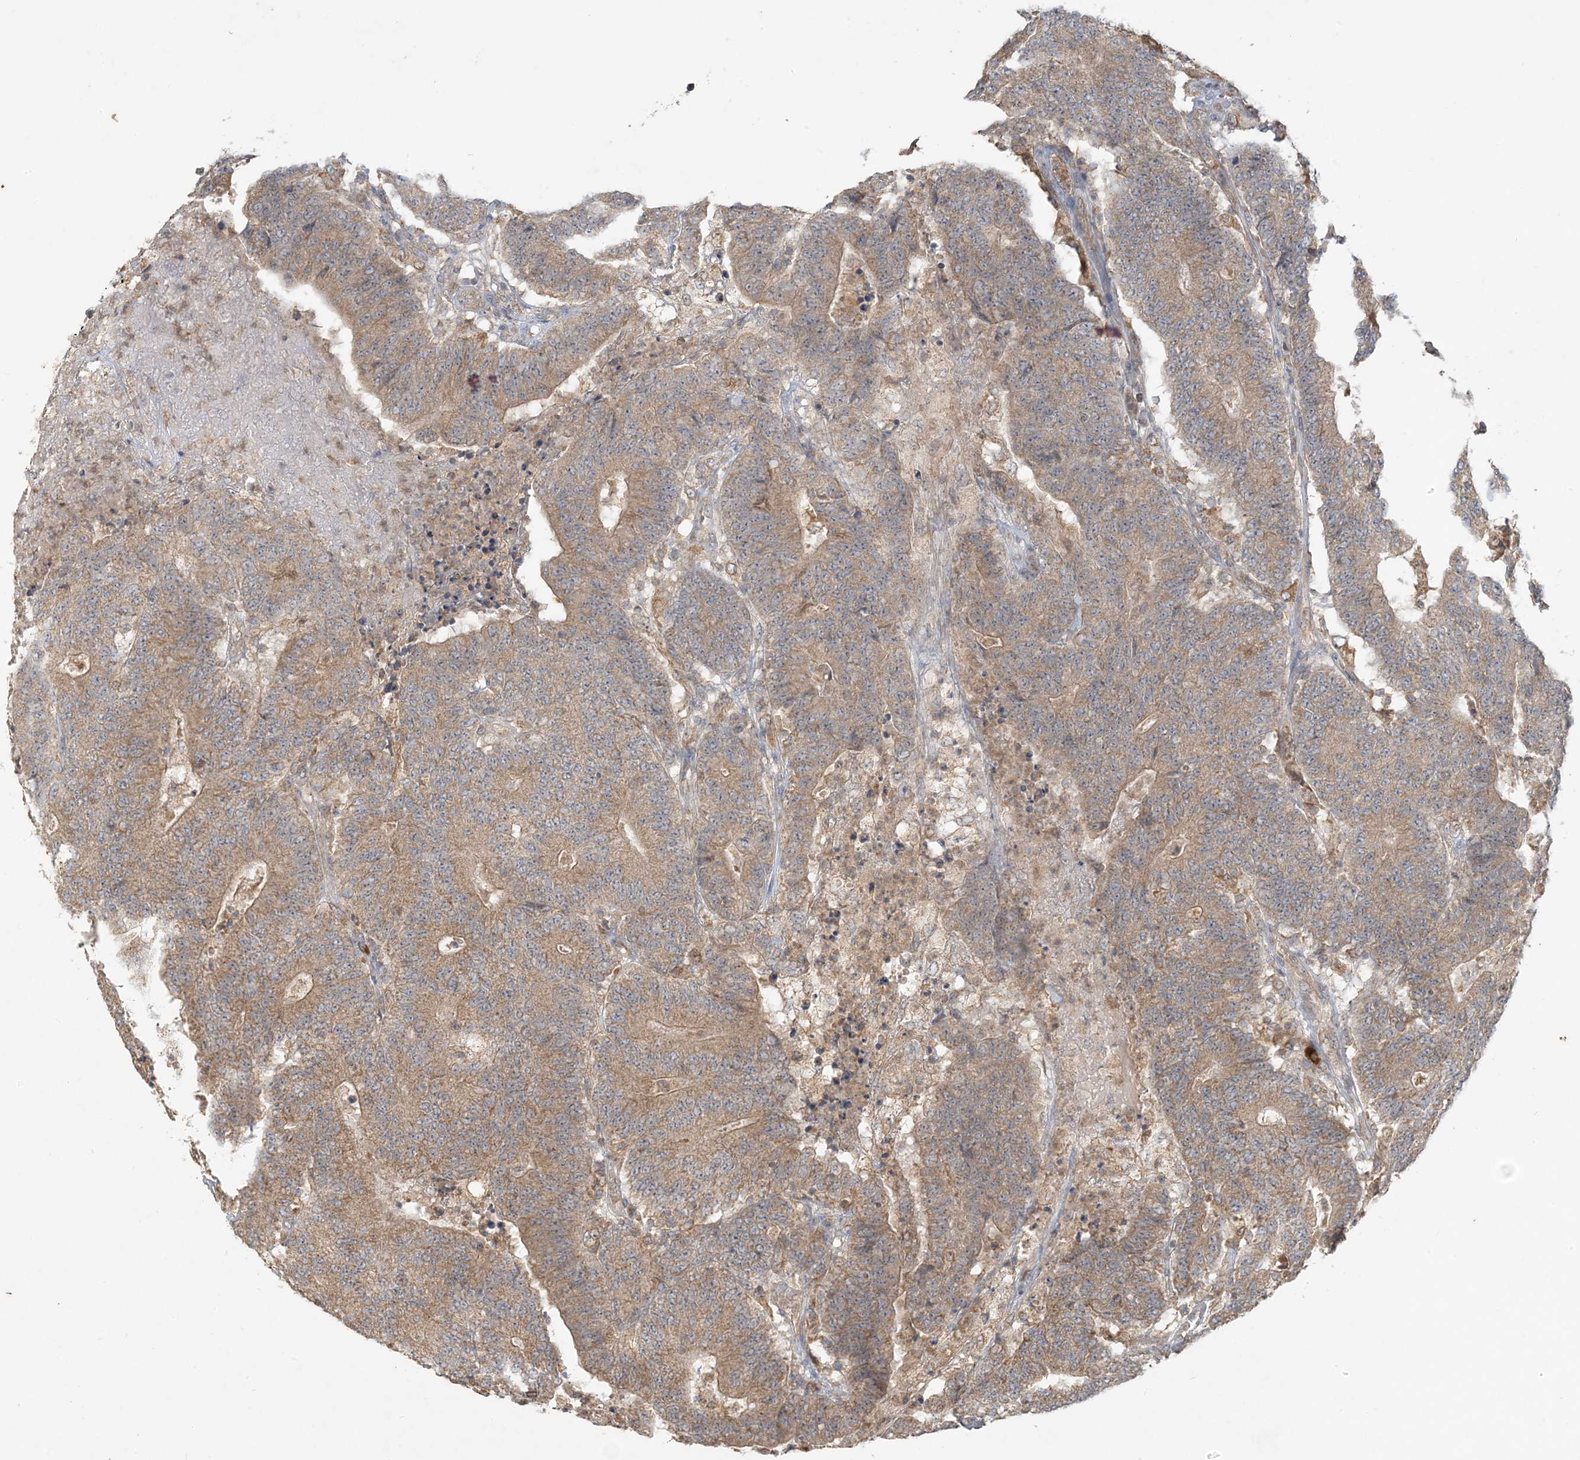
{"staining": {"intensity": "moderate", "quantity": ">75%", "location": "cytoplasmic/membranous"}, "tissue": "colorectal cancer", "cell_type": "Tumor cells", "image_type": "cancer", "snomed": [{"axis": "morphology", "description": "Normal tissue, NOS"}, {"axis": "morphology", "description": "Adenocarcinoma, NOS"}, {"axis": "topography", "description": "Colon"}], "caption": "An image showing moderate cytoplasmic/membranous expression in approximately >75% of tumor cells in colorectal adenocarcinoma, as visualized by brown immunohistochemical staining.", "gene": "MCOLN1", "patient": {"sex": "female", "age": 75}}